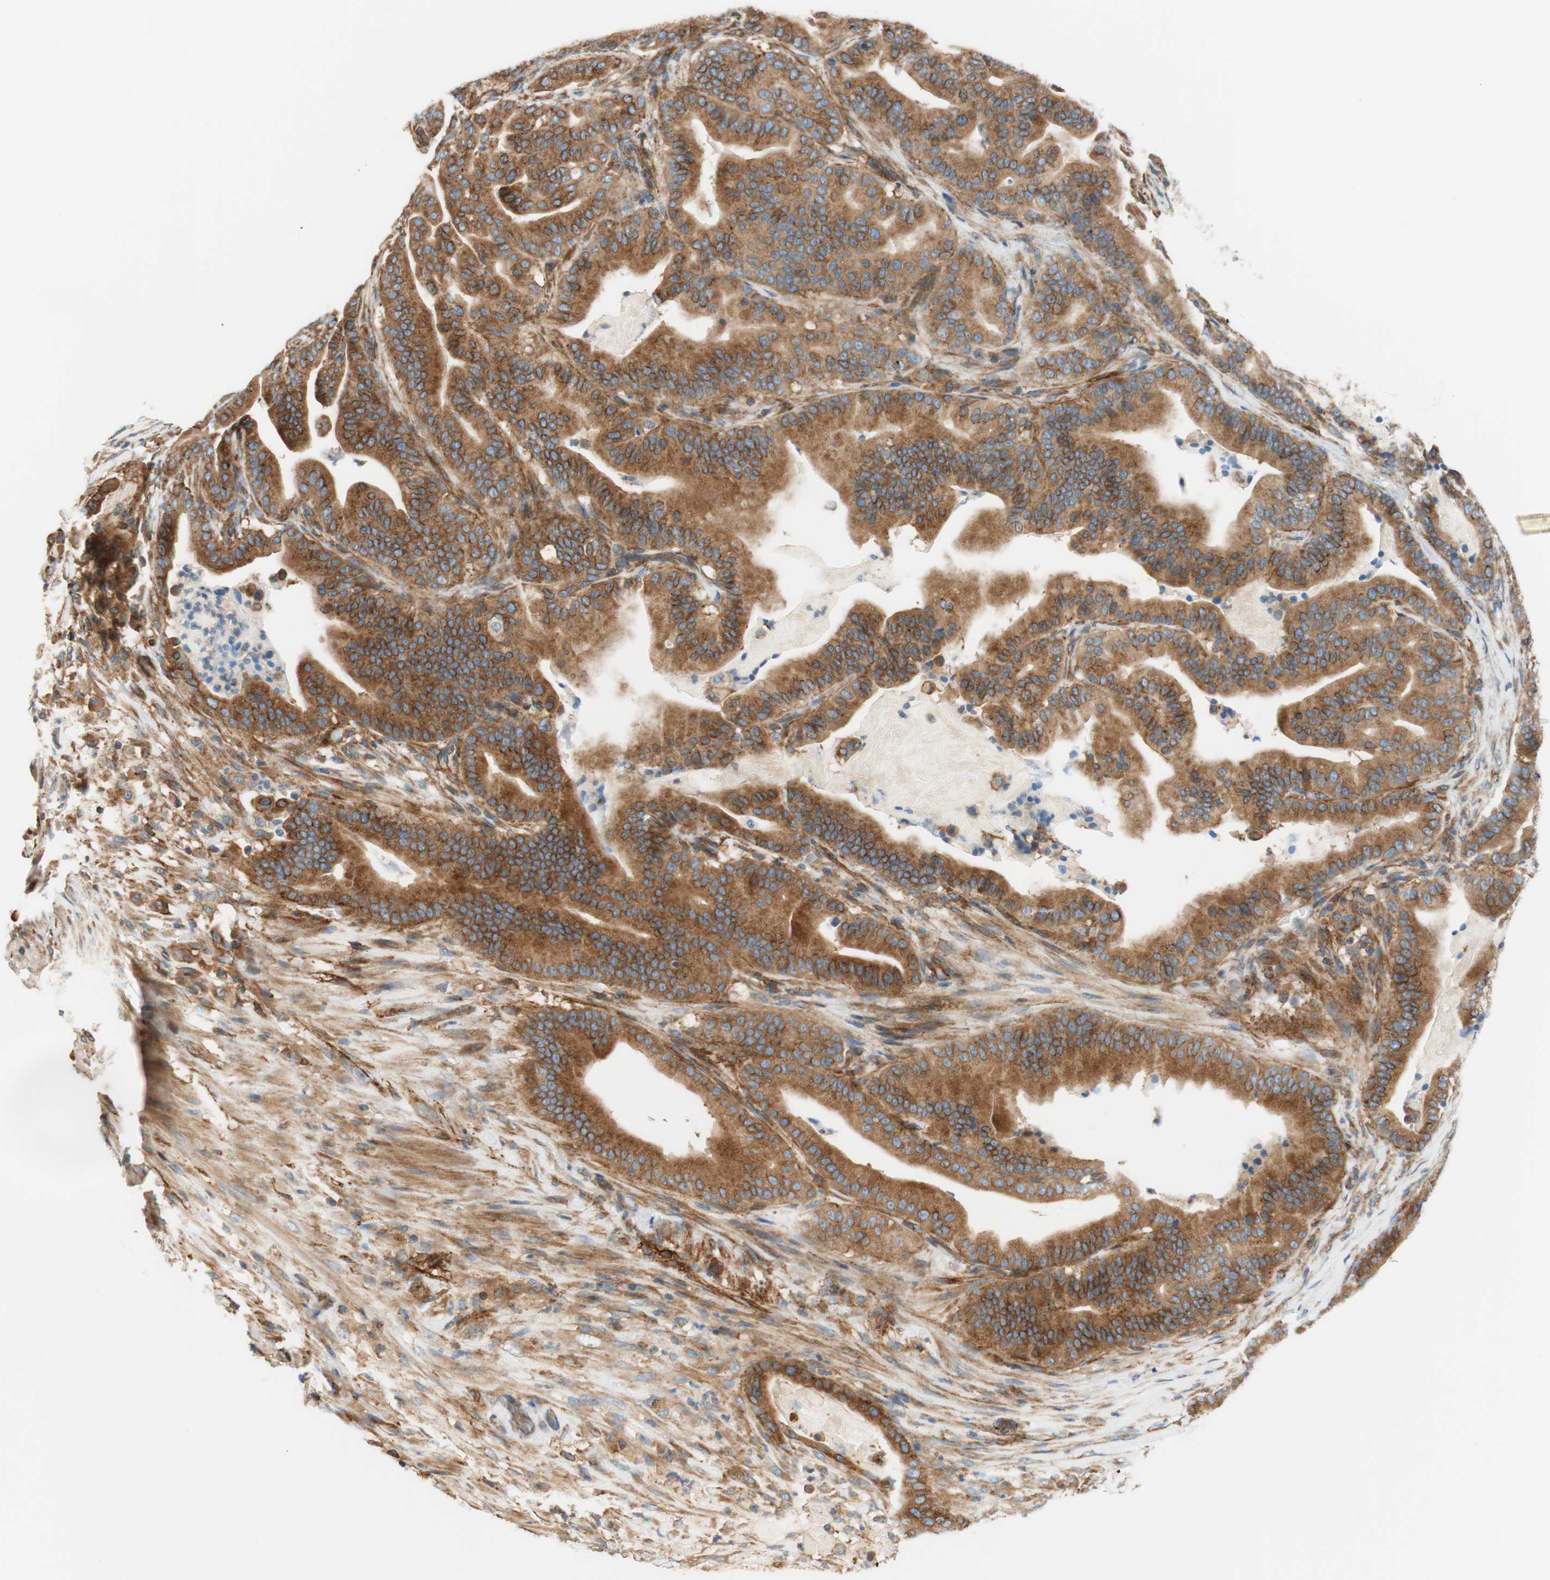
{"staining": {"intensity": "moderate", "quantity": ">75%", "location": "cytoplasmic/membranous"}, "tissue": "pancreatic cancer", "cell_type": "Tumor cells", "image_type": "cancer", "snomed": [{"axis": "morphology", "description": "Adenocarcinoma, NOS"}, {"axis": "topography", "description": "Pancreas"}], "caption": "Pancreatic cancer stained with DAB (3,3'-diaminobenzidine) IHC exhibits medium levels of moderate cytoplasmic/membranous expression in about >75% of tumor cells.", "gene": "VPS26A", "patient": {"sex": "male", "age": 63}}